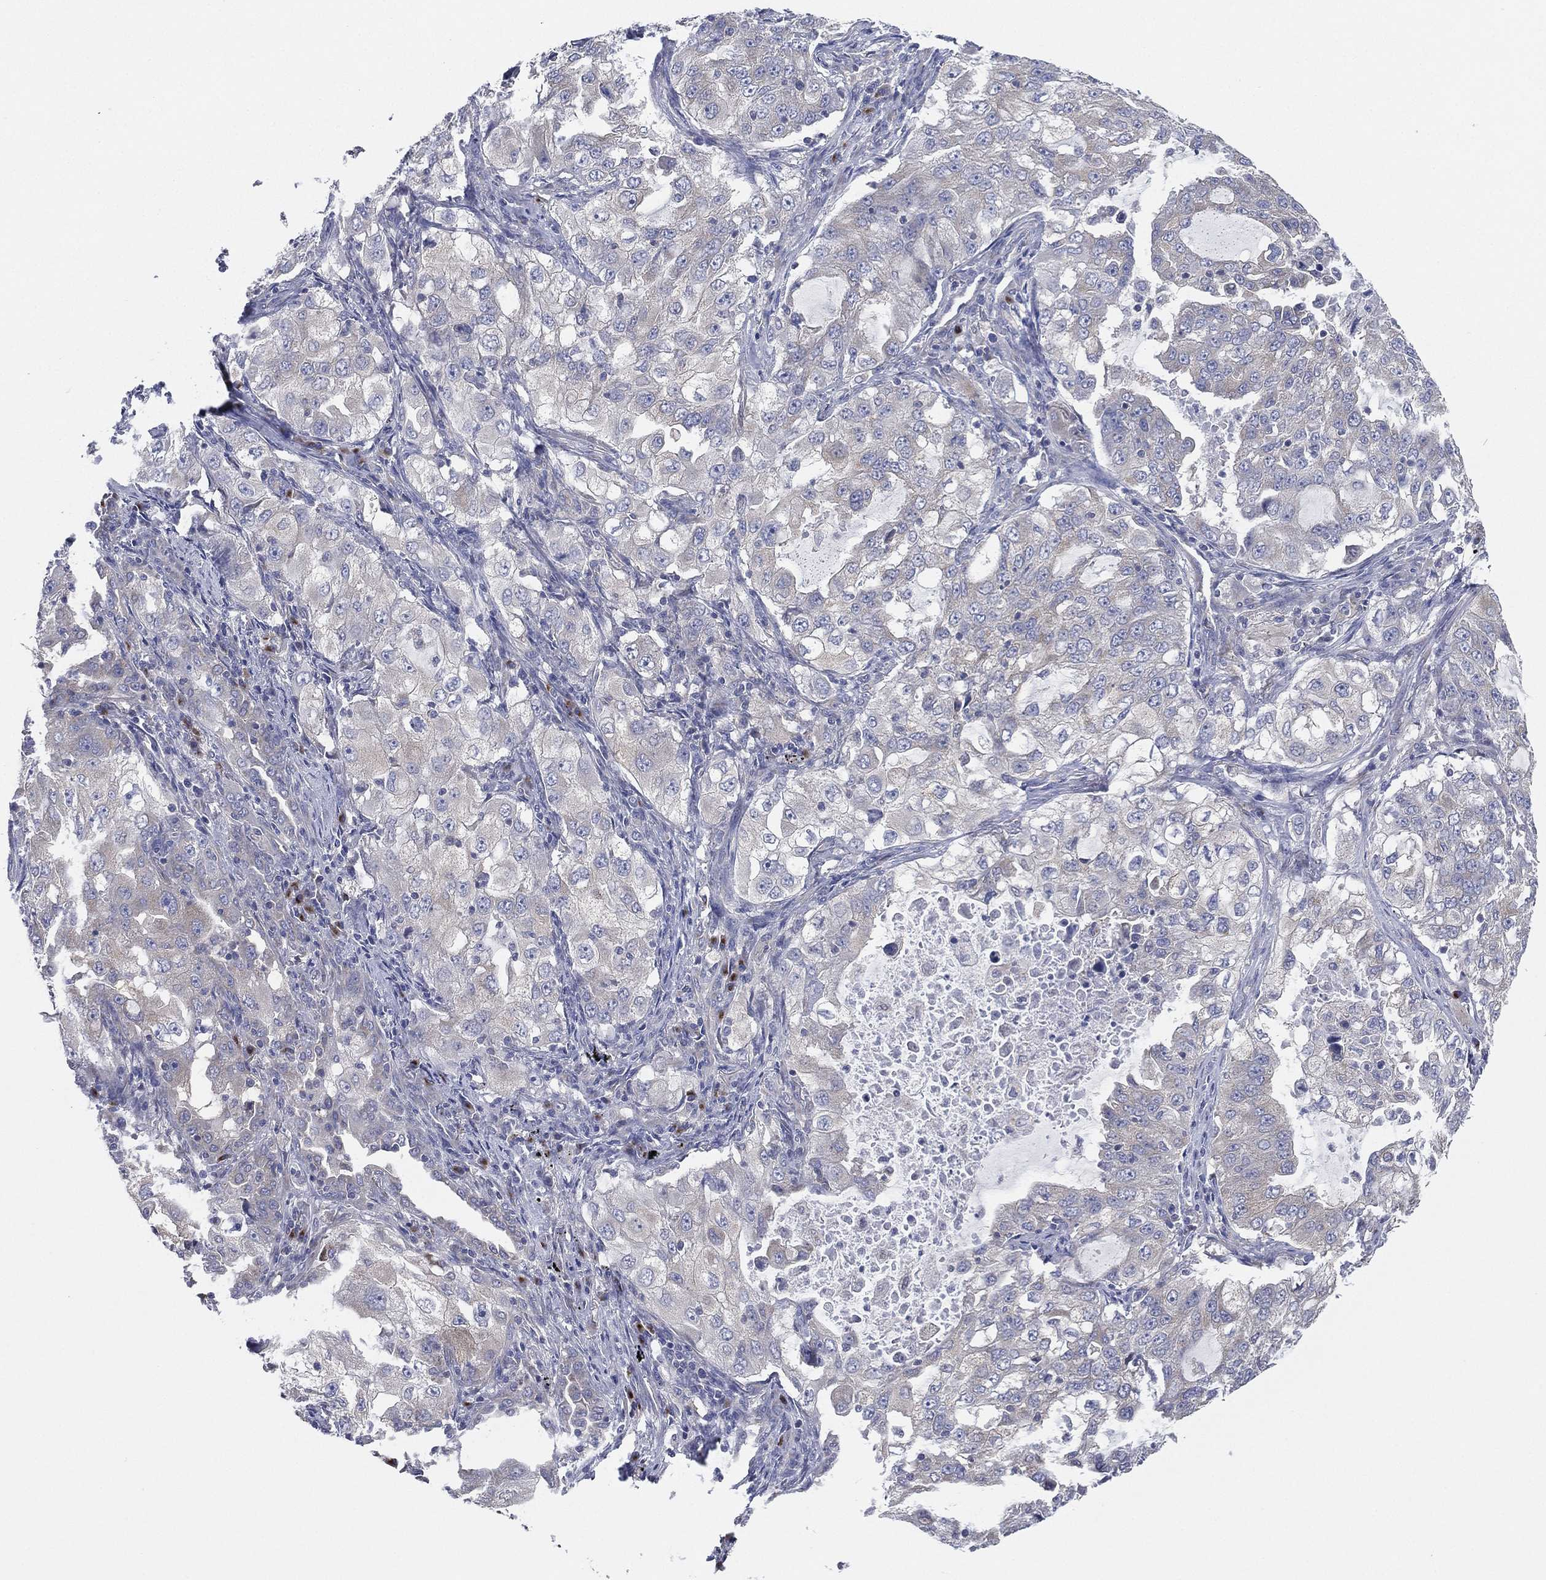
{"staining": {"intensity": "negative", "quantity": "none", "location": "none"}, "tissue": "lung cancer", "cell_type": "Tumor cells", "image_type": "cancer", "snomed": [{"axis": "morphology", "description": "Adenocarcinoma, NOS"}, {"axis": "topography", "description": "Lung"}], "caption": "IHC of adenocarcinoma (lung) demonstrates no staining in tumor cells. Brightfield microscopy of immunohistochemistry (IHC) stained with DAB (3,3'-diaminobenzidine) (brown) and hematoxylin (blue), captured at high magnification.", "gene": "ATP8A2", "patient": {"sex": "female", "age": 61}}